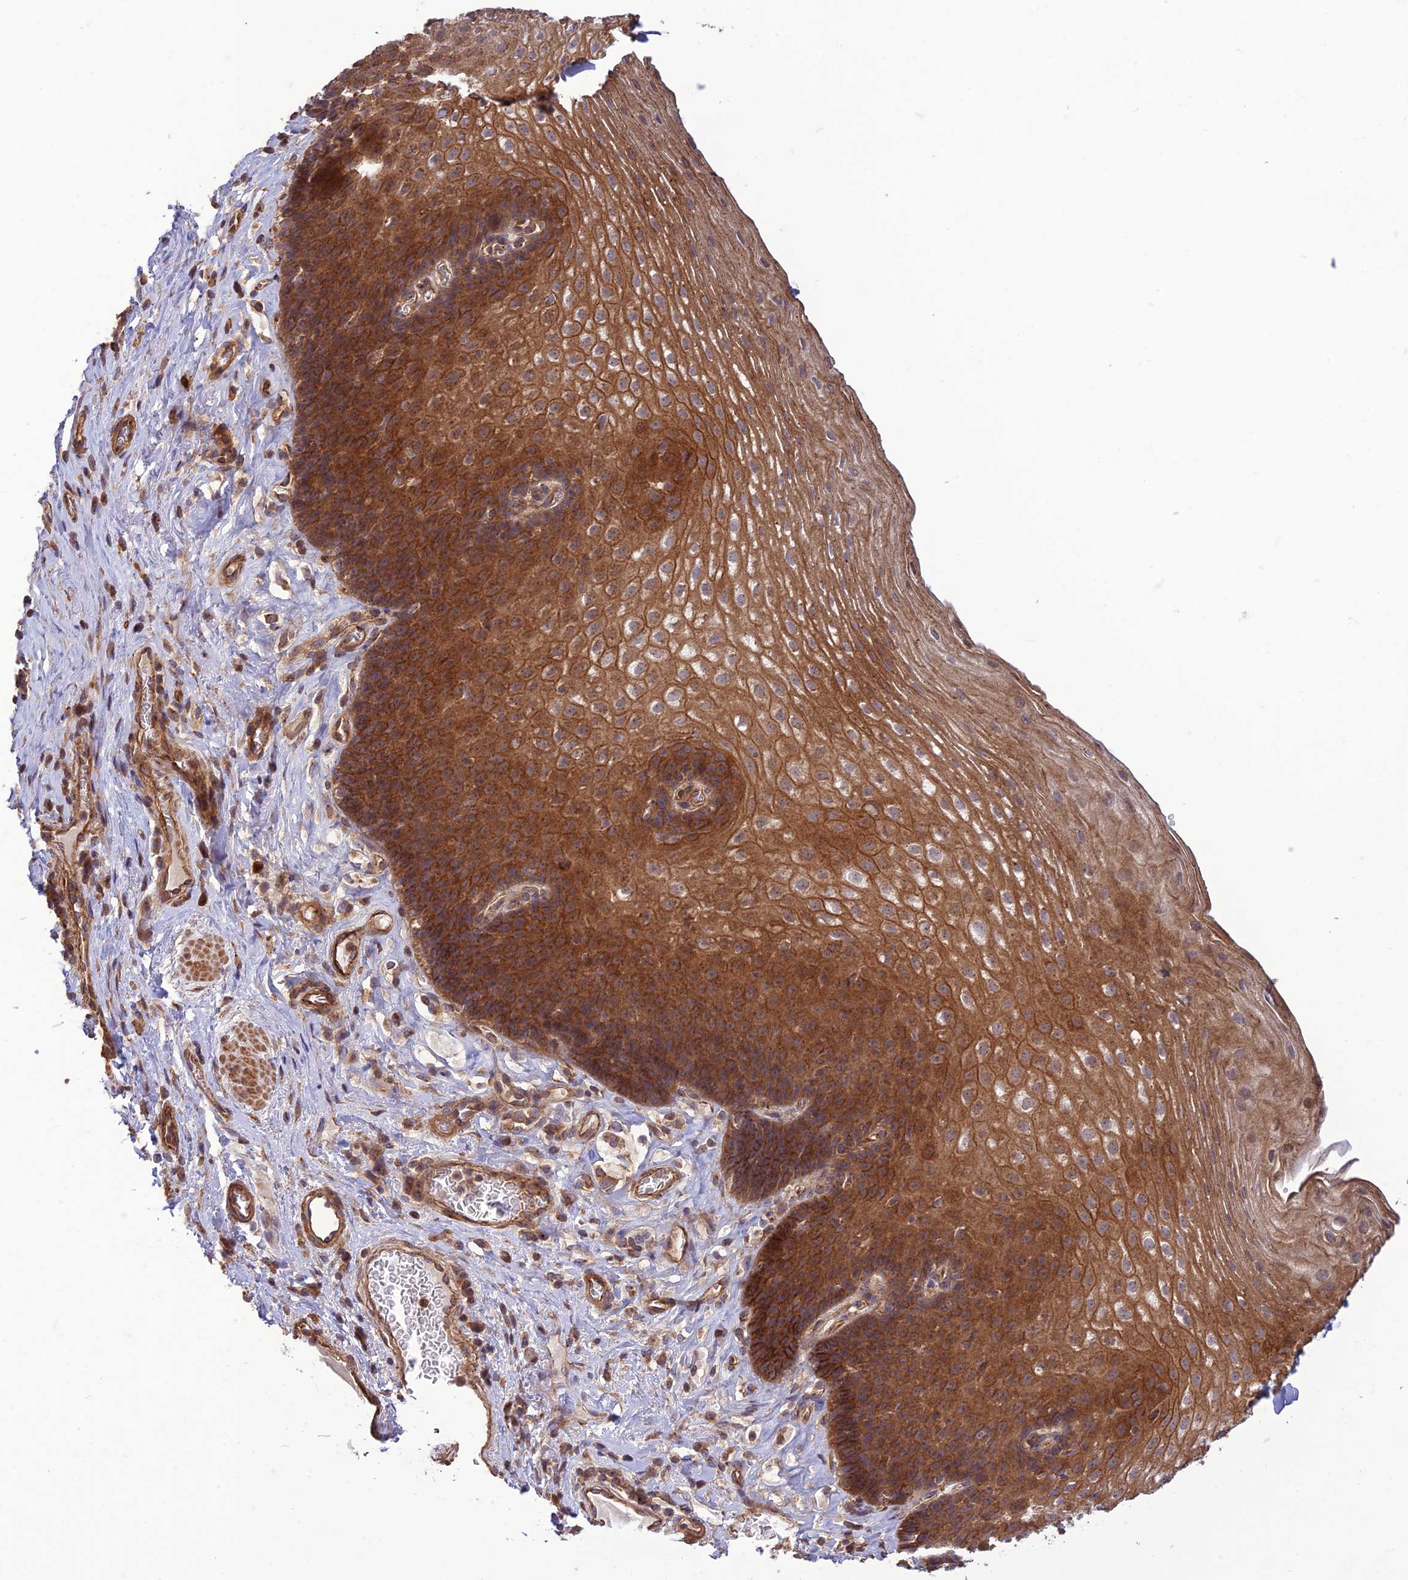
{"staining": {"intensity": "strong", "quantity": ">75%", "location": "cytoplasmic/membranous"}, "tissue": "esophagus", "cell_type": "Squamous epithelial cells", "image_type": "normal", "snomed": [{"axis": "morphology", "description": "Normal tissue, NOS"}, {"axis": "topography", "description": "Esophagus"}], "caption": "Protein analysis of benign esophagus shows strong cytoplasmic/membranous staining in approximately >75% of squamous epithelial cells.", "gene": "TMEM131L", "patient": {"sex": "female", "age": 66}}